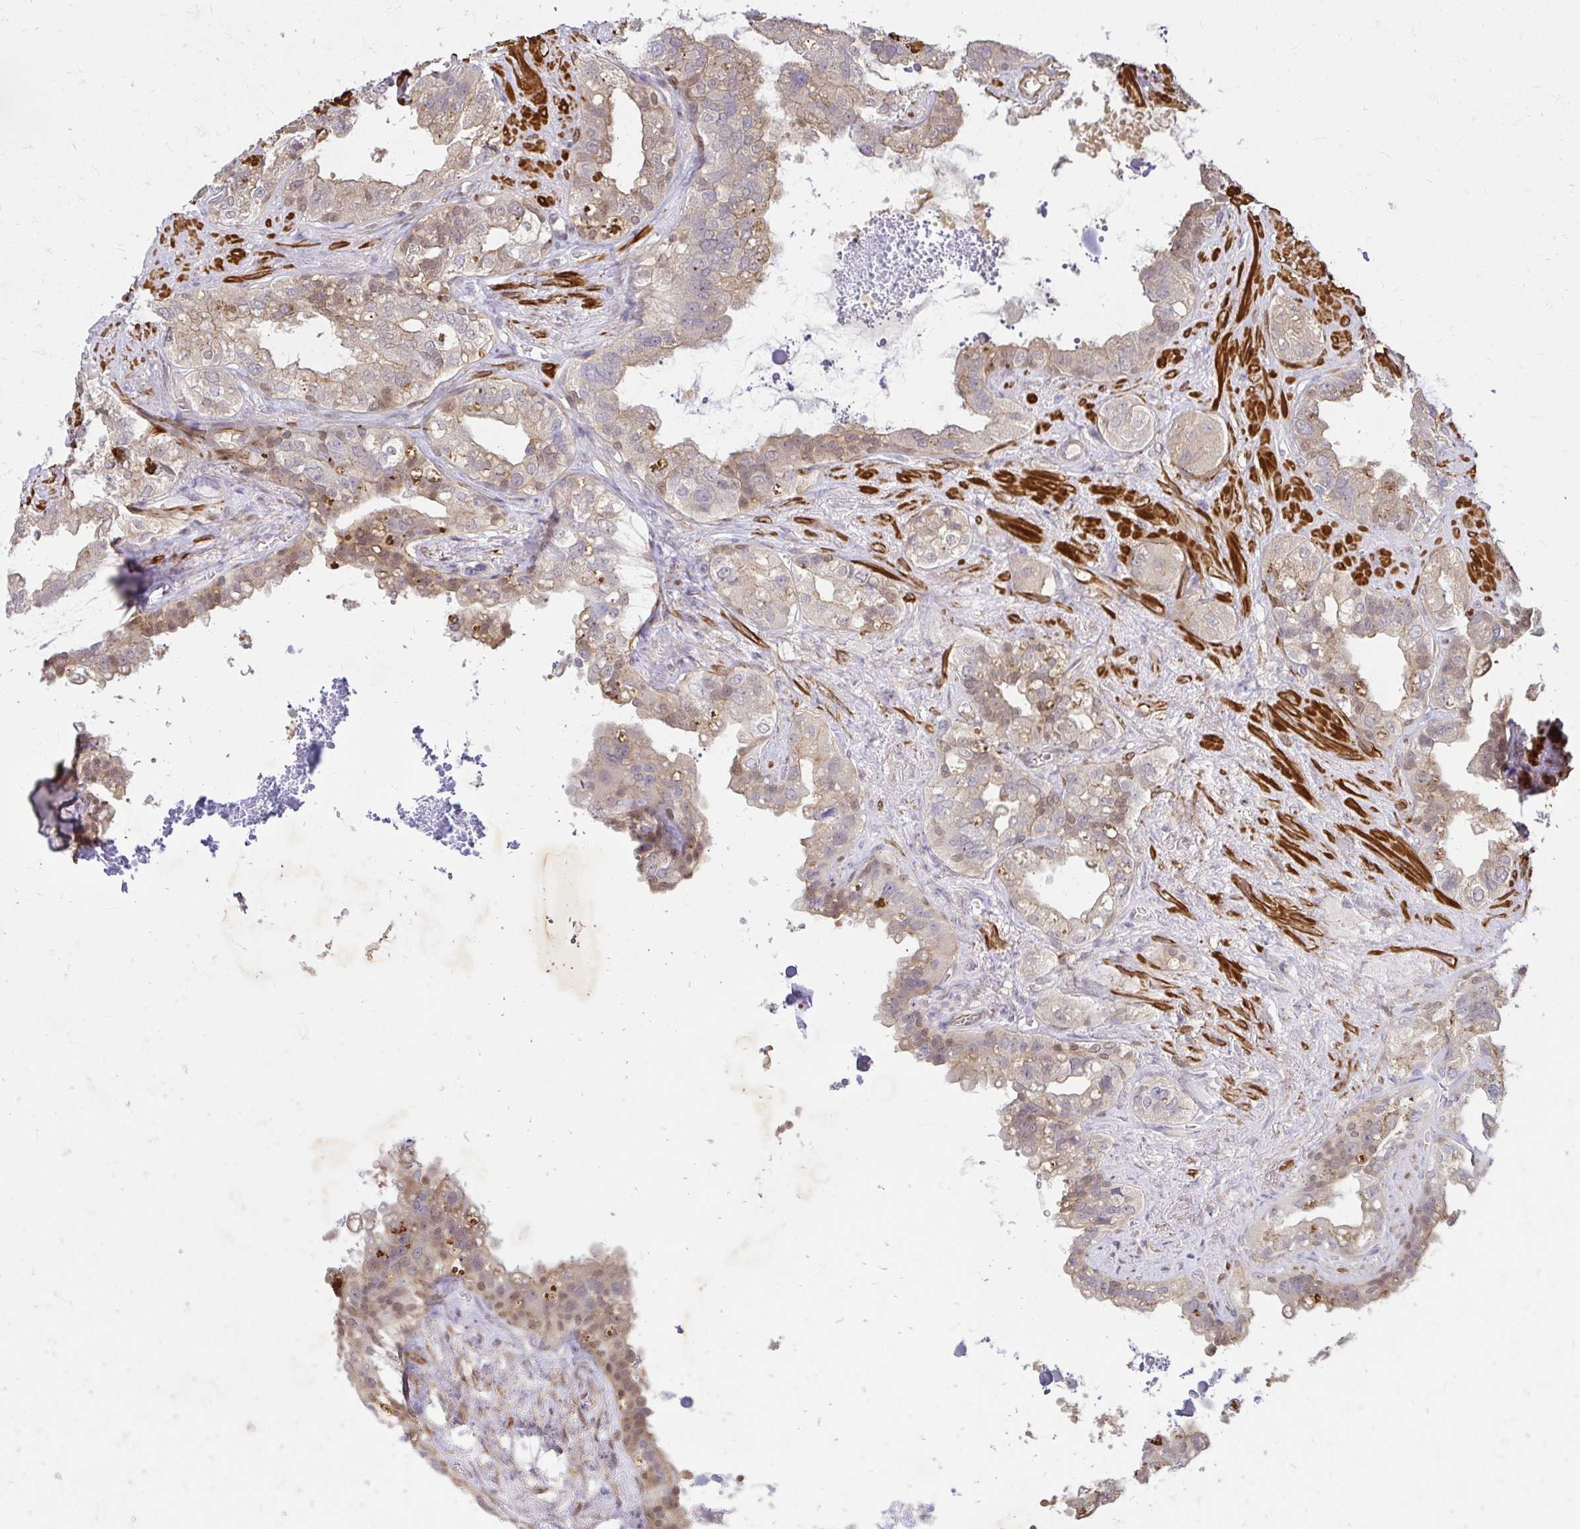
{"staining": {"intensity": "moderate", "quantity": "25%-75%", "location": "cytoplasmic/membranous"}, "tissue": "seminal vesicle", "cell_type": "Glandular cells", "image_type": "normal", "snomed": [{"axis": "morphology", "description": "Normal tissue, NOS"}, {"axis": "topography", "description": "Seminal veicle"}, {"axis": "topography", "description": "Peripheral nerve tissue"}], "caption": "Immunohistochemical staining of benign seminal vesicle shows medium levels of moderate cytoplasmic/membranous staining in approximately 25%-75% of glandular cells.", "gene": "YAP1", "patient": {"sex": "male", "age": 76}}